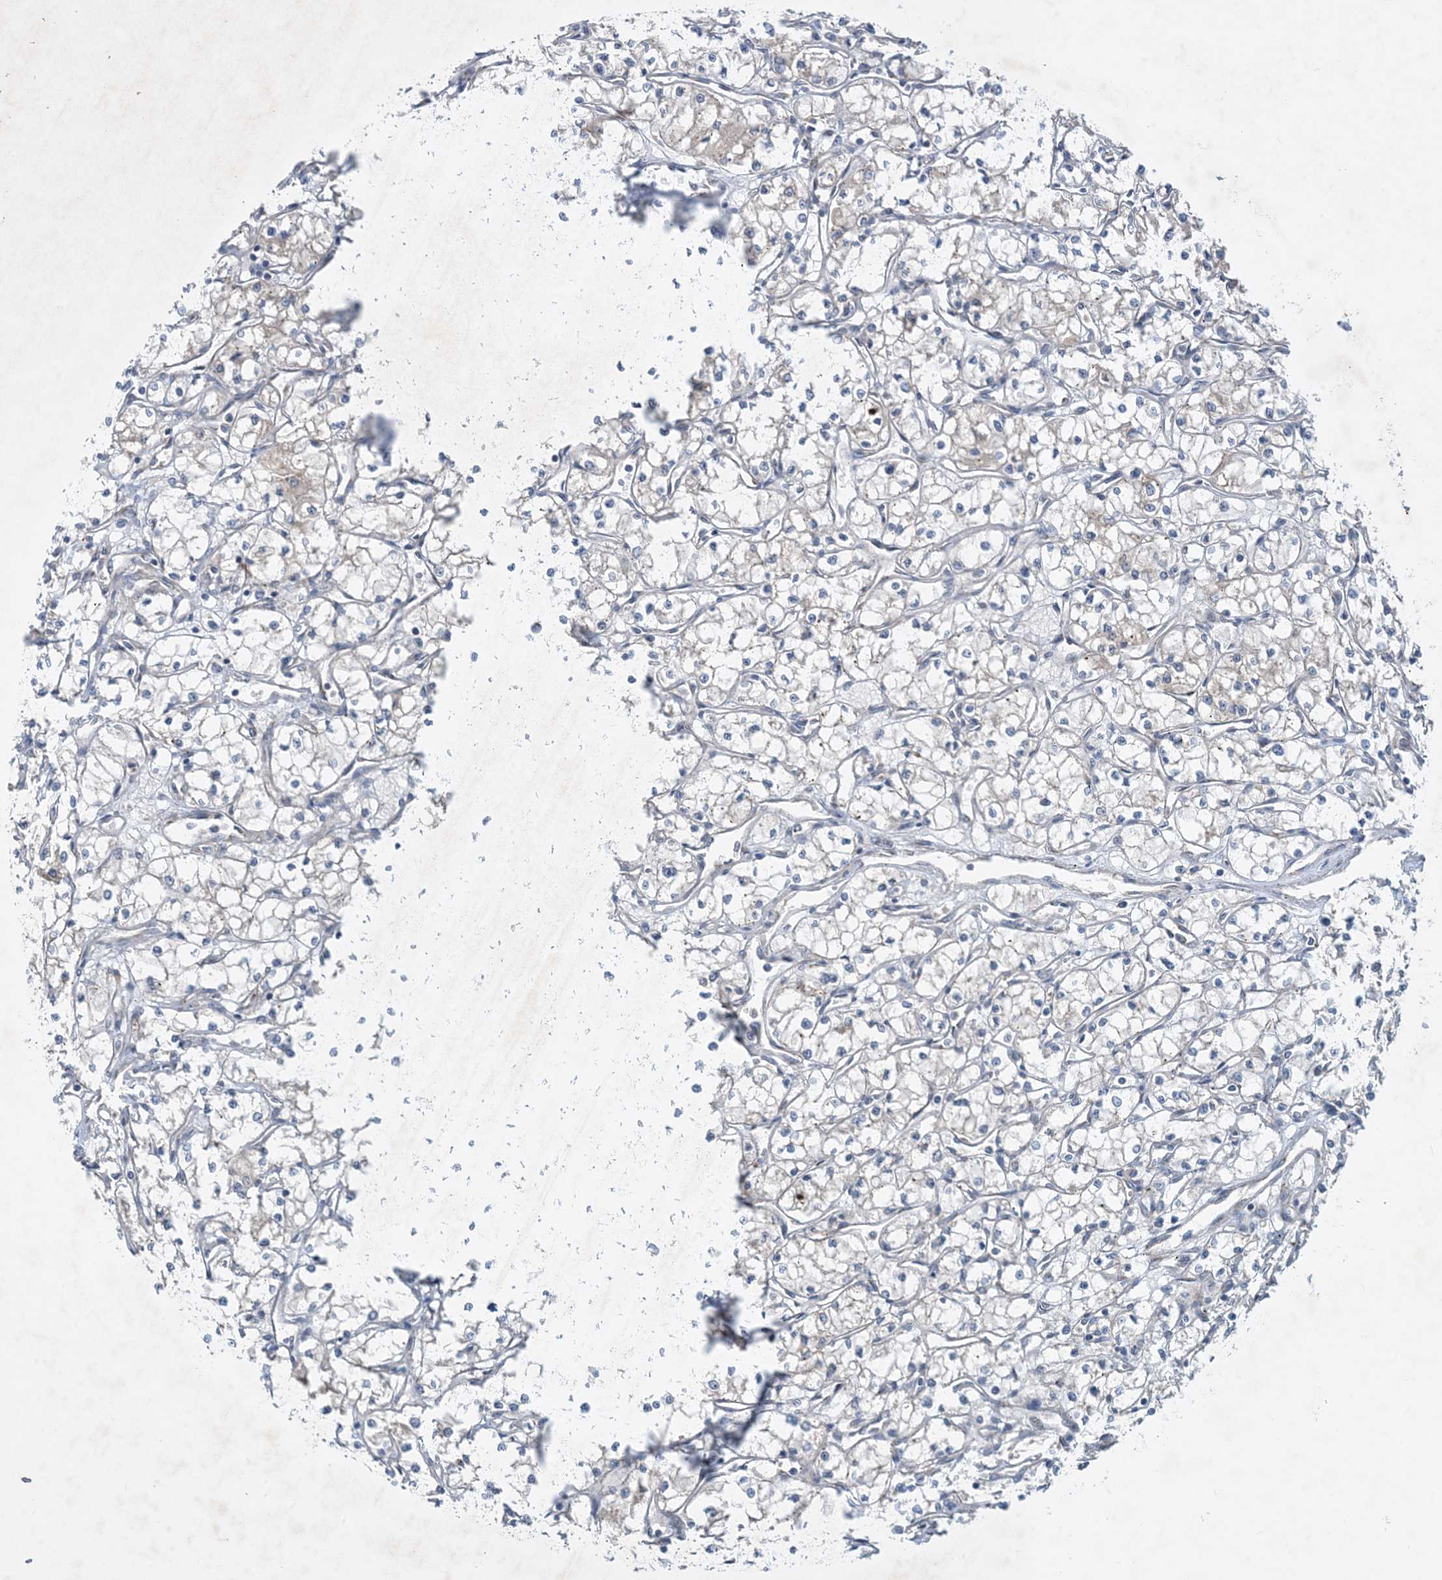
{"staining": {"intensity": "negative", "quantity": "none", "location": "none"}, "tissue": "renal cancer", "cell_type": "Tumor cells", "image_type": "cancer", "snomed": [{"axis": "morphology", "description": "Adenocarcinoma, NOS"}, {"axis": "topography", "description": "Kidney"}], "caption": "There is no significant positivity in tumor cells of renal adenocarcinoma.", "gene": "TINAG", "patient": {"sex": "male", "age": 59}}